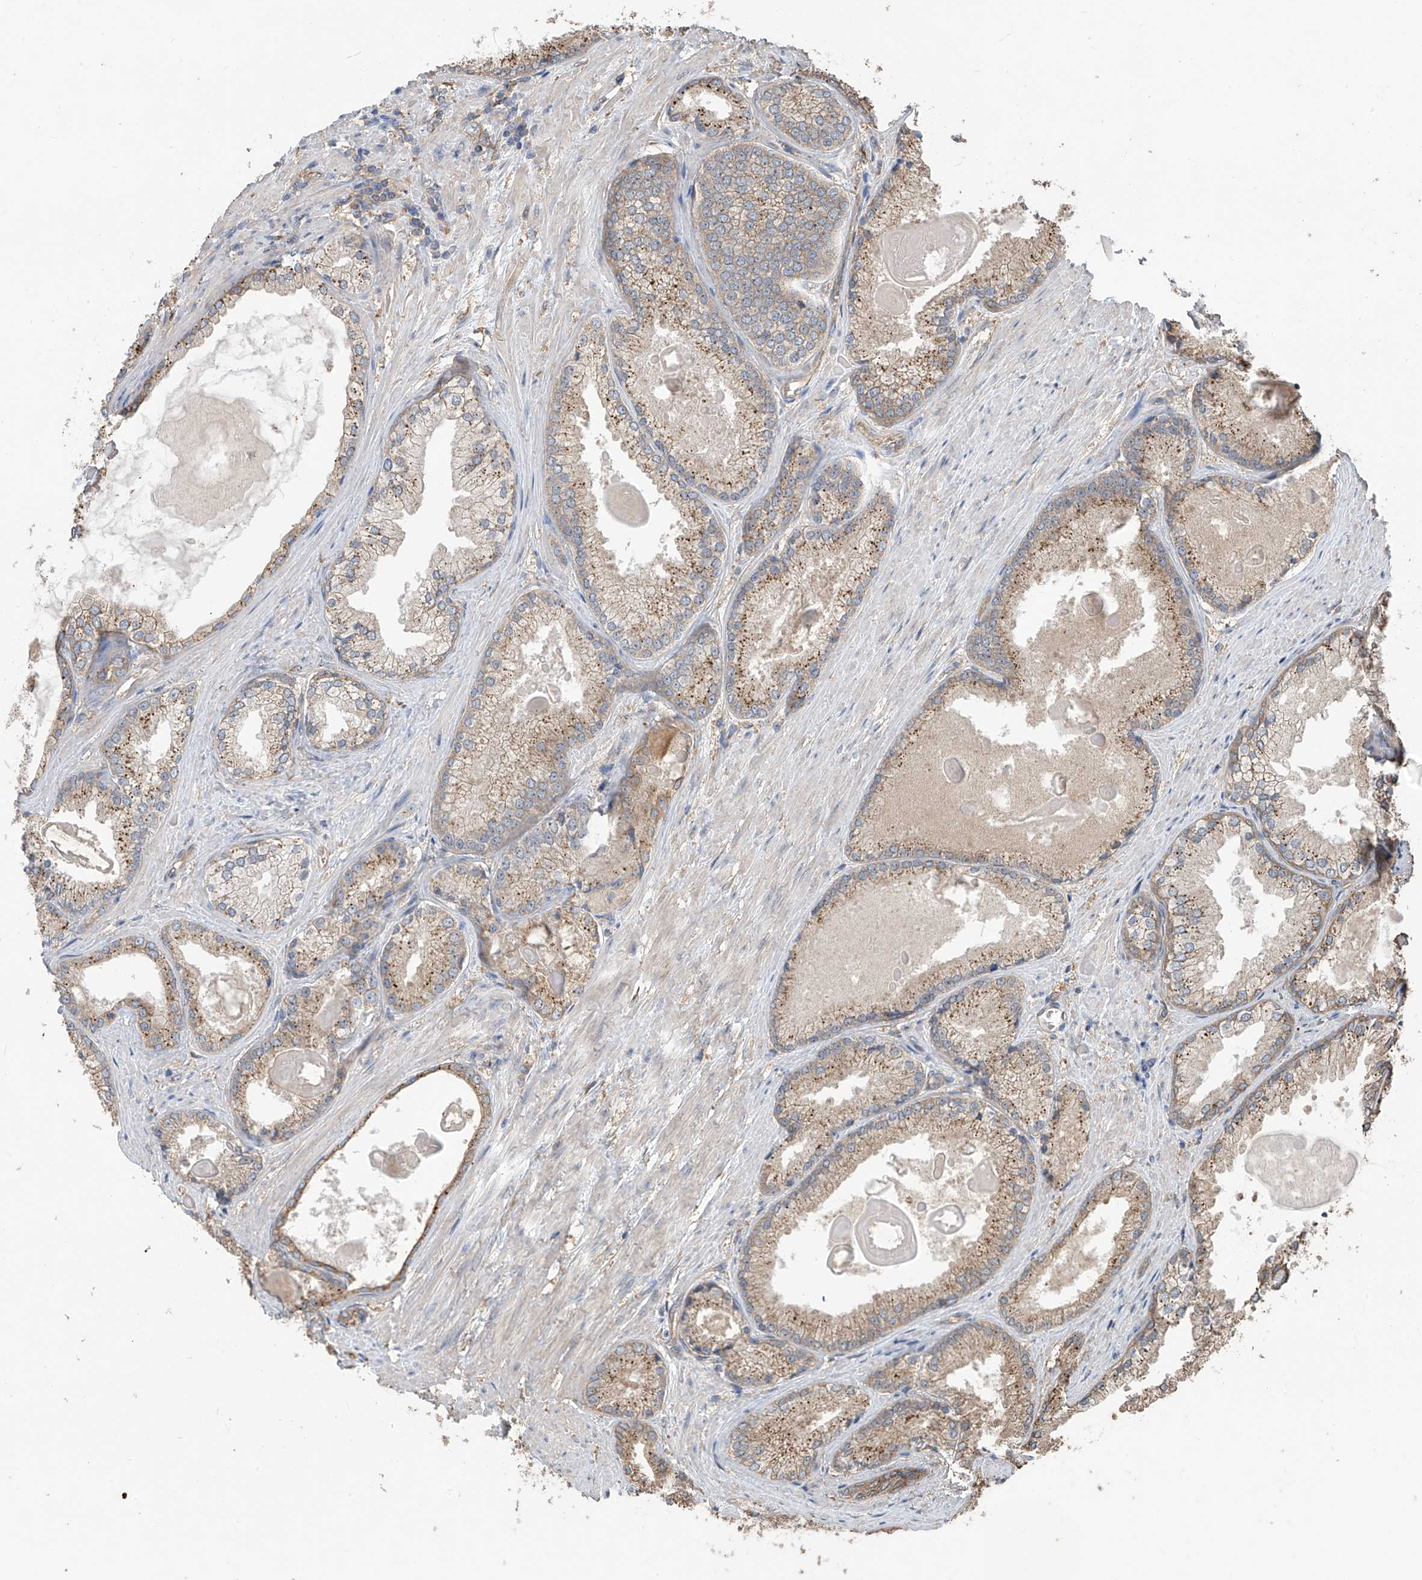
{"staining": {"intensity": "weak", "quantity": "25%-75%", "location": "cytoplasmic/membranous"}, "tissue": "prostate cancer", "cell_type": "Tumor cells", "image_type": "cancer", "snomed": [{"axis": "morphology", "description": "Adenocarcinoma, High grade"}, {"axis": "topography", "description": "Prostate"}], "caption": "The image exhibits a brown stain indicating the presence of a protein in the cytoplasmic/membranous of tumor cells in prostate cancer.", "gene": "AGBL5", "patient": {"sex": "male", "age": 66}}